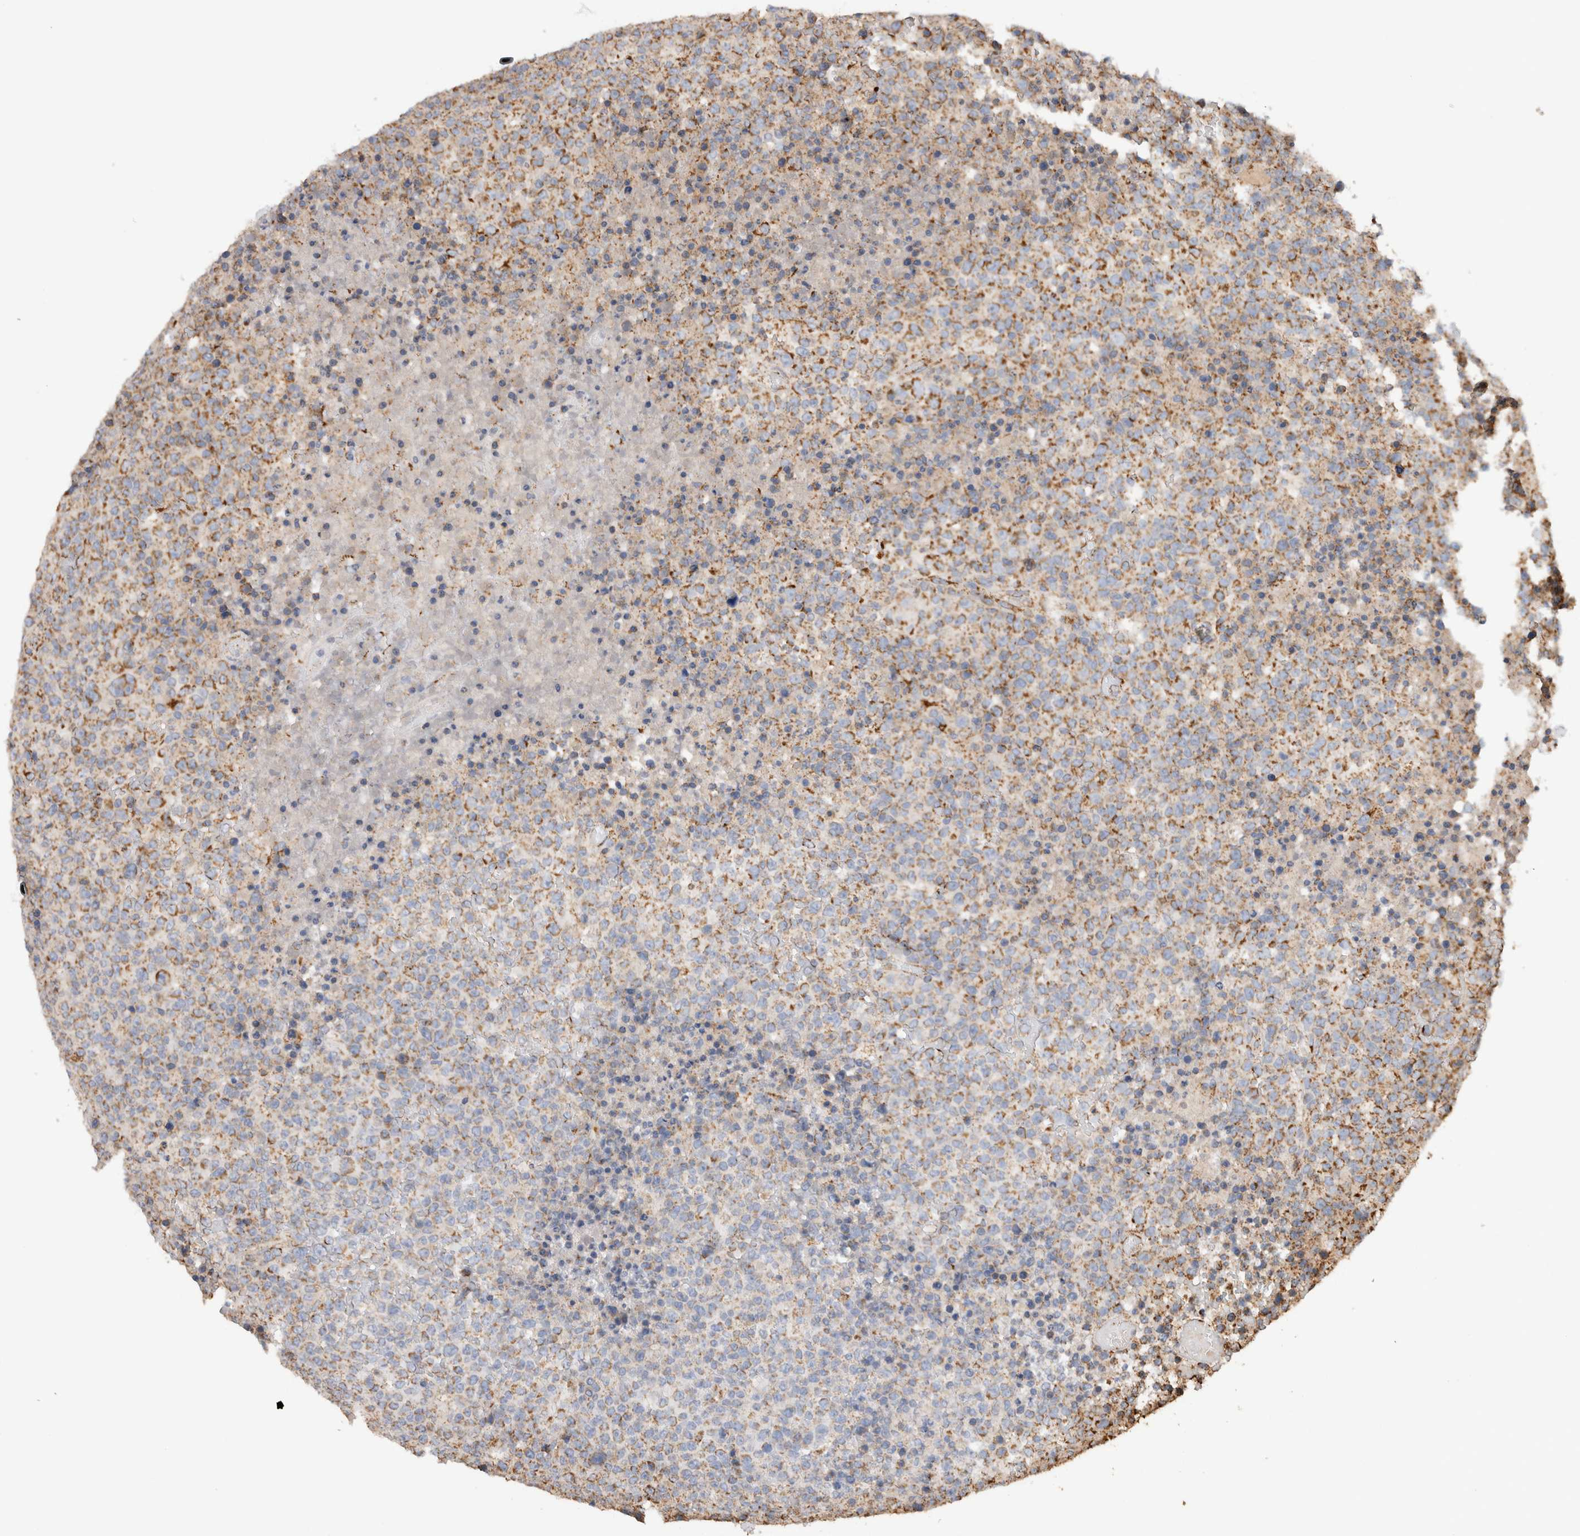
{"staining": {"intensity": "moderate", "quantity": ">75%", "location": "cytoplasmic/membranous"}, "tissue": "lymphoma", "cell_type": "Tumor cells", "image_type": "cancer", "snomed": [{"axis": "morphology", "description": "Malignant lymphoma, non-Hodgkin's type, High grade"}, {"axis": "topography", "description": "Lymph node"}], "caption": "Human malignant lymphoma, non-Hodgkin's type (high-grade) stained with a protein marker reveals moderate staining in tumor cells.", "gene": "IARS2", "patient": {"sex": "male", "age": 13}}